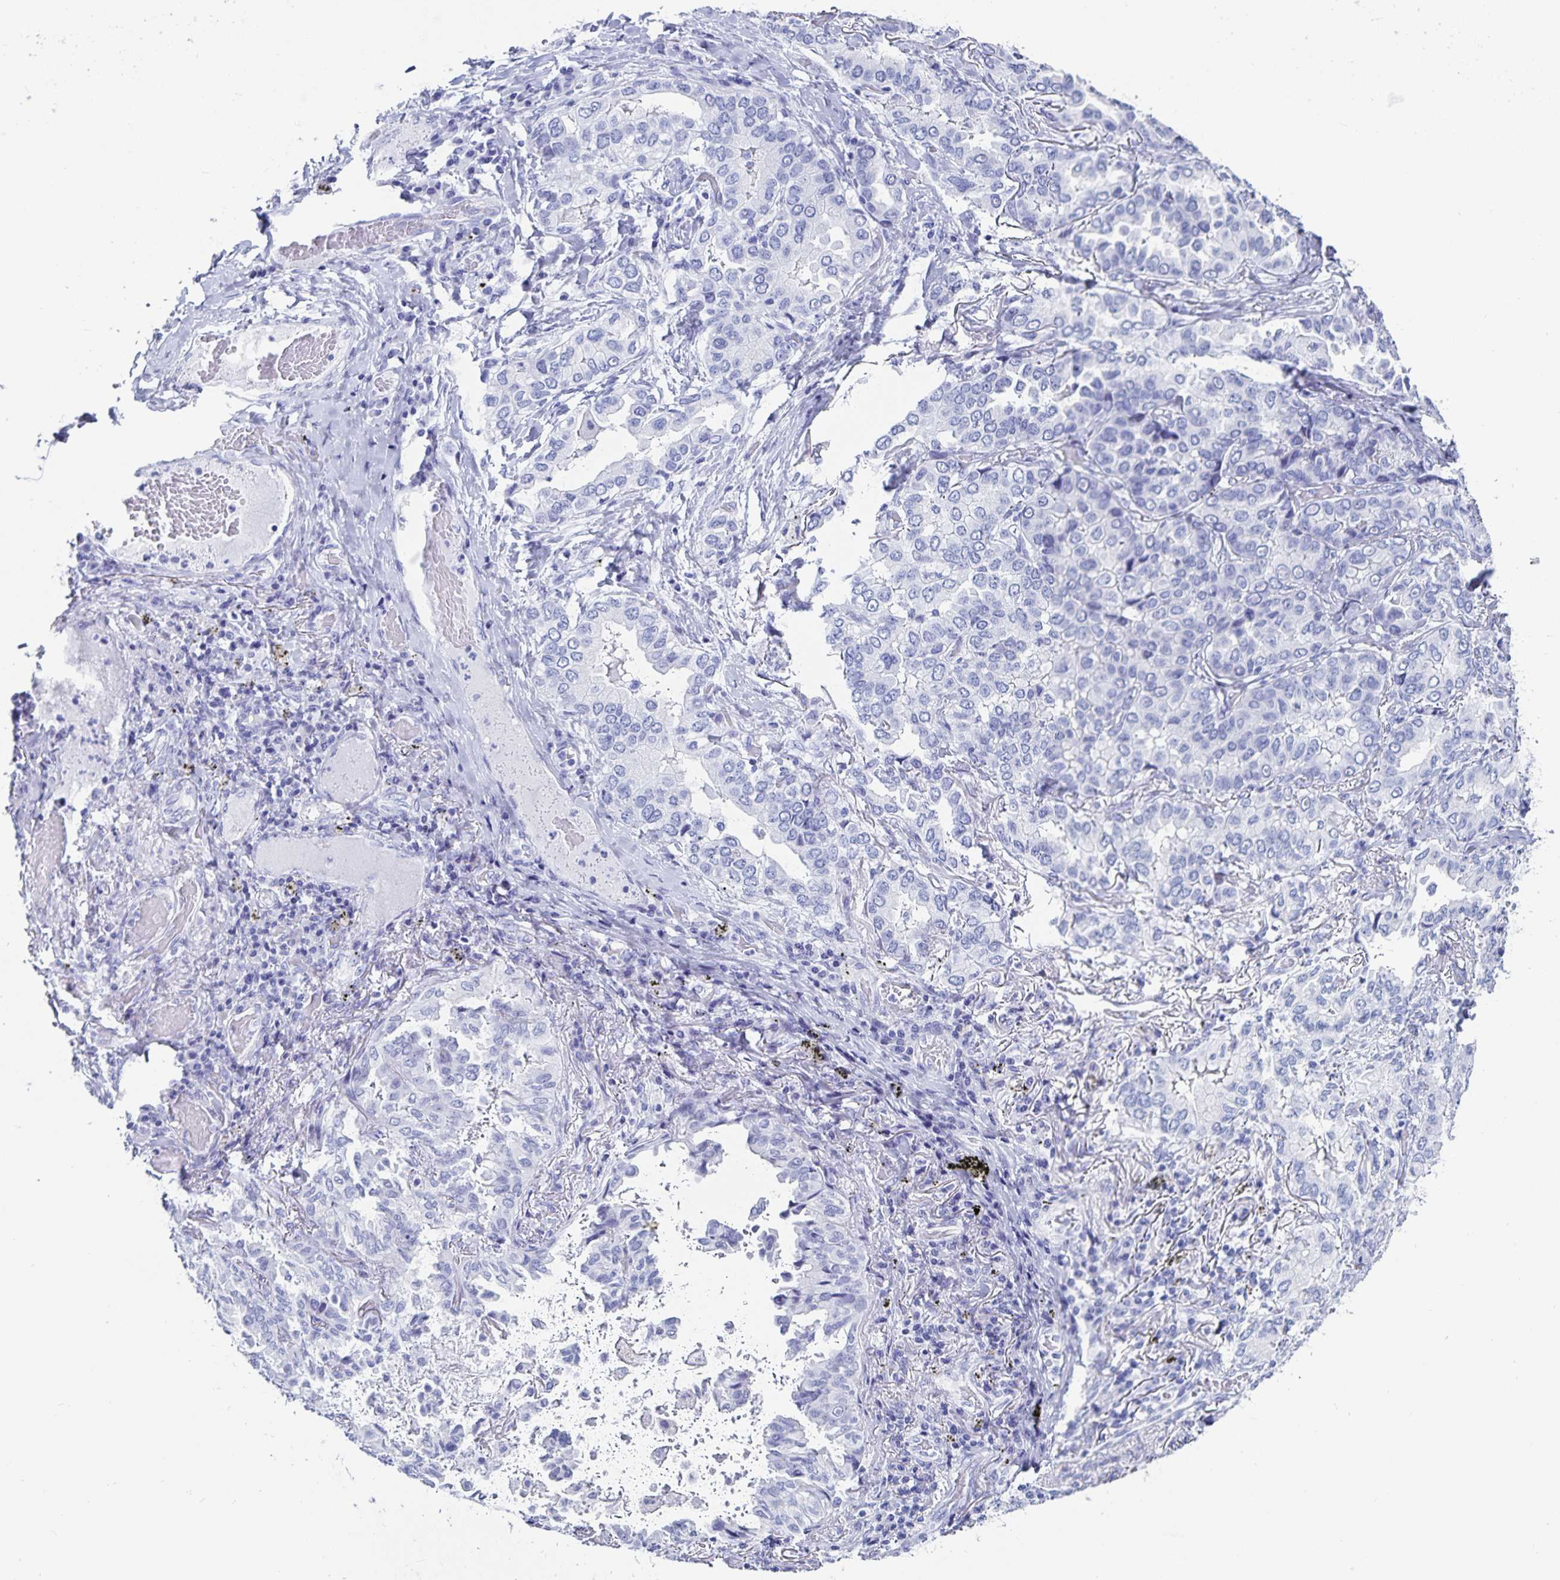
{"staining": {"intensity": "negative", "quantity": "none", "location": "none"}, "tissue": "lung cancer", "cell_type": "Tumor cells", "image_type": "cancer", "snomed": [{"axis": "morphology", "description": "Aneuploidy"}, {"axis": "morphology", "description": "Adenocarcinoma, NOS"}, {"axis": "morphology", "description": "Adenocarcinoma, metastatic, NOS"}, {"axis": "topography", "description": "Lymph node"}, {"axis": "topography", "description": "Lung"}], "caption": "IHC image of lung metastatic adenocarcinoma stained for a protein (brown), which shows no positivity in tumor cells.", "gene": "C19orf73", "patient": {"sex": "female", "age": 48}}